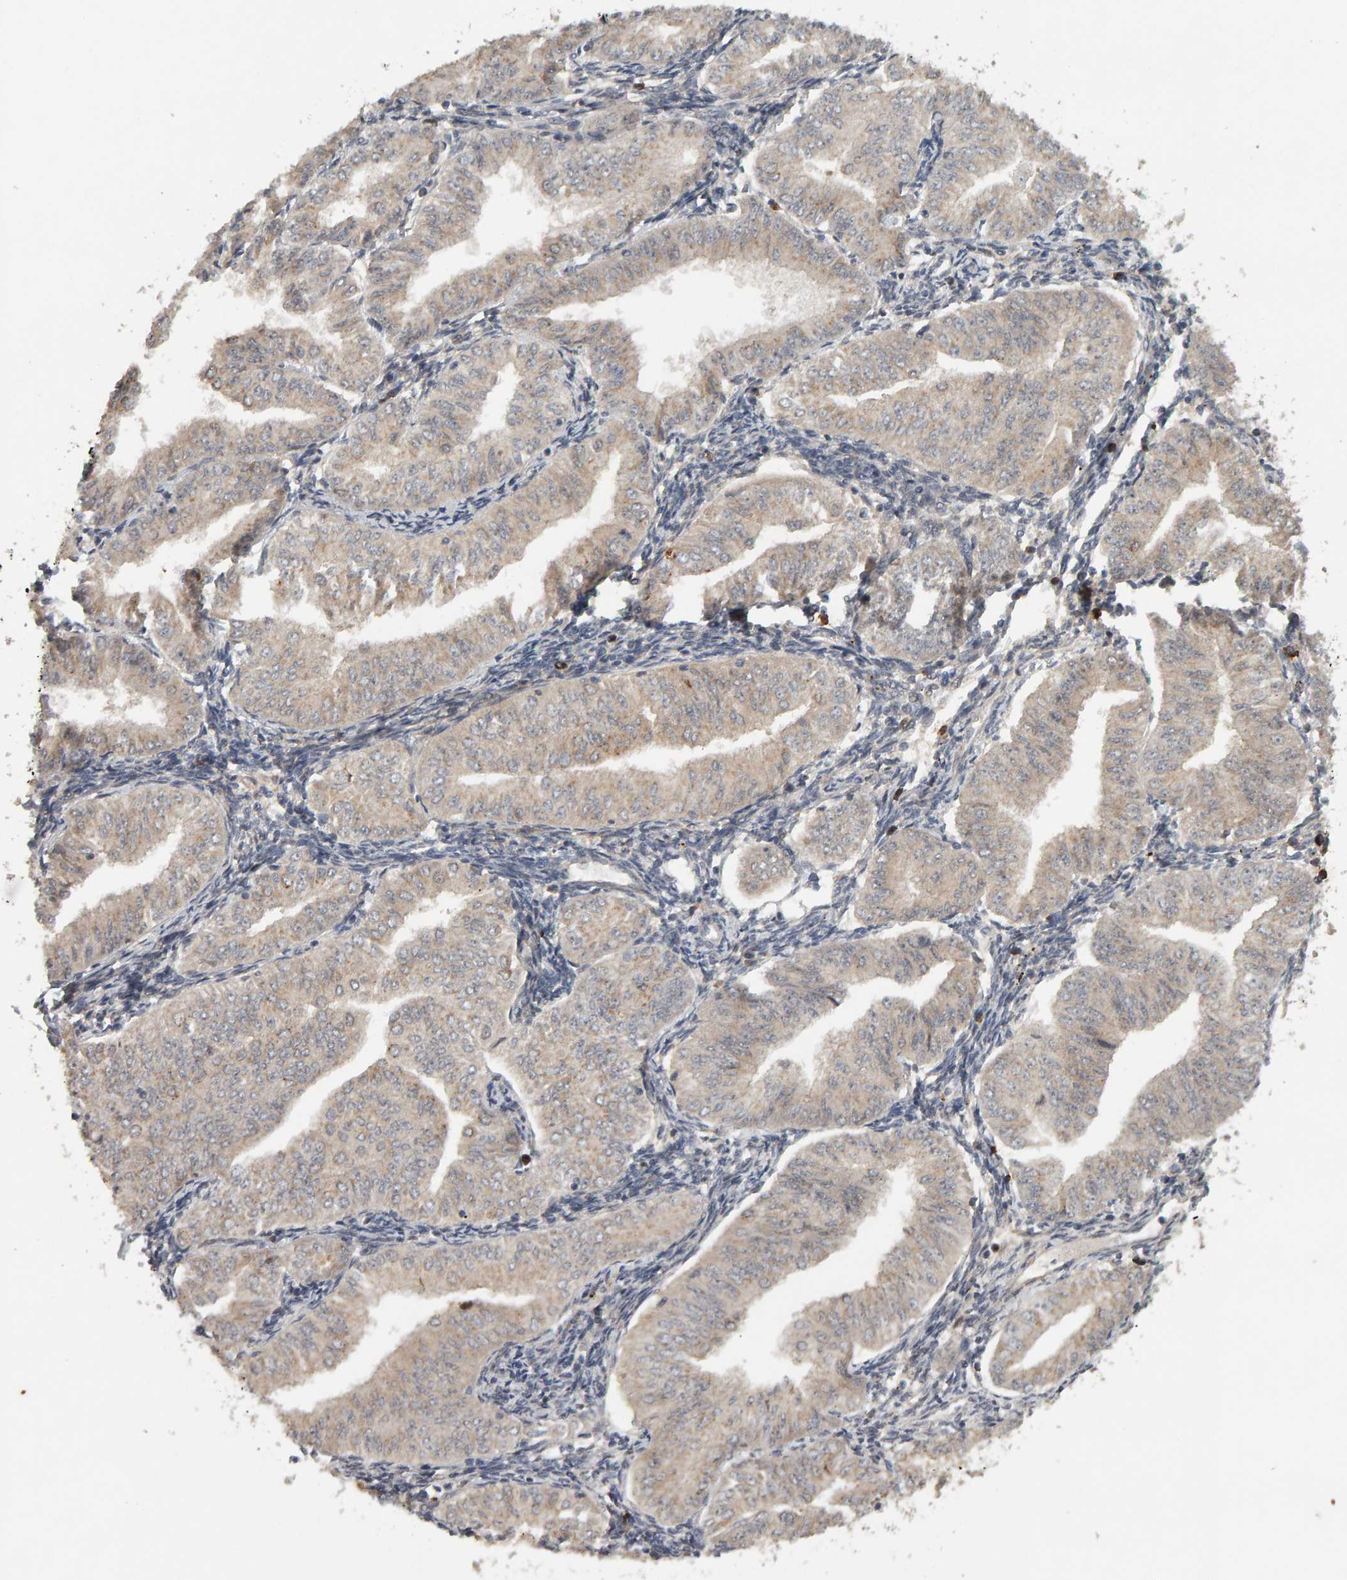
{"staining": {"intensity": "weak", "quantity": "25%-75%", "location": "cytoplasmic/membranous"}, "tissue": "endometrial cancer", "cell_type": "Tumor cells", "image_type": "cancer", "snomed": [{"axis": "morphology", "description": "Normal tissue, NOS"}, {"axis": "morphology", "description": "Adenocarcinoma, NOS"}, {"axis": "topography", "description": "Endometrium"}], "caption": "A brown stain shows weak cytoplasmic/membranous staining of a protein in endometrial cancer tumor cells.", "gene": "CDCA5", "patient": {"sex": "female", "age": 53}}